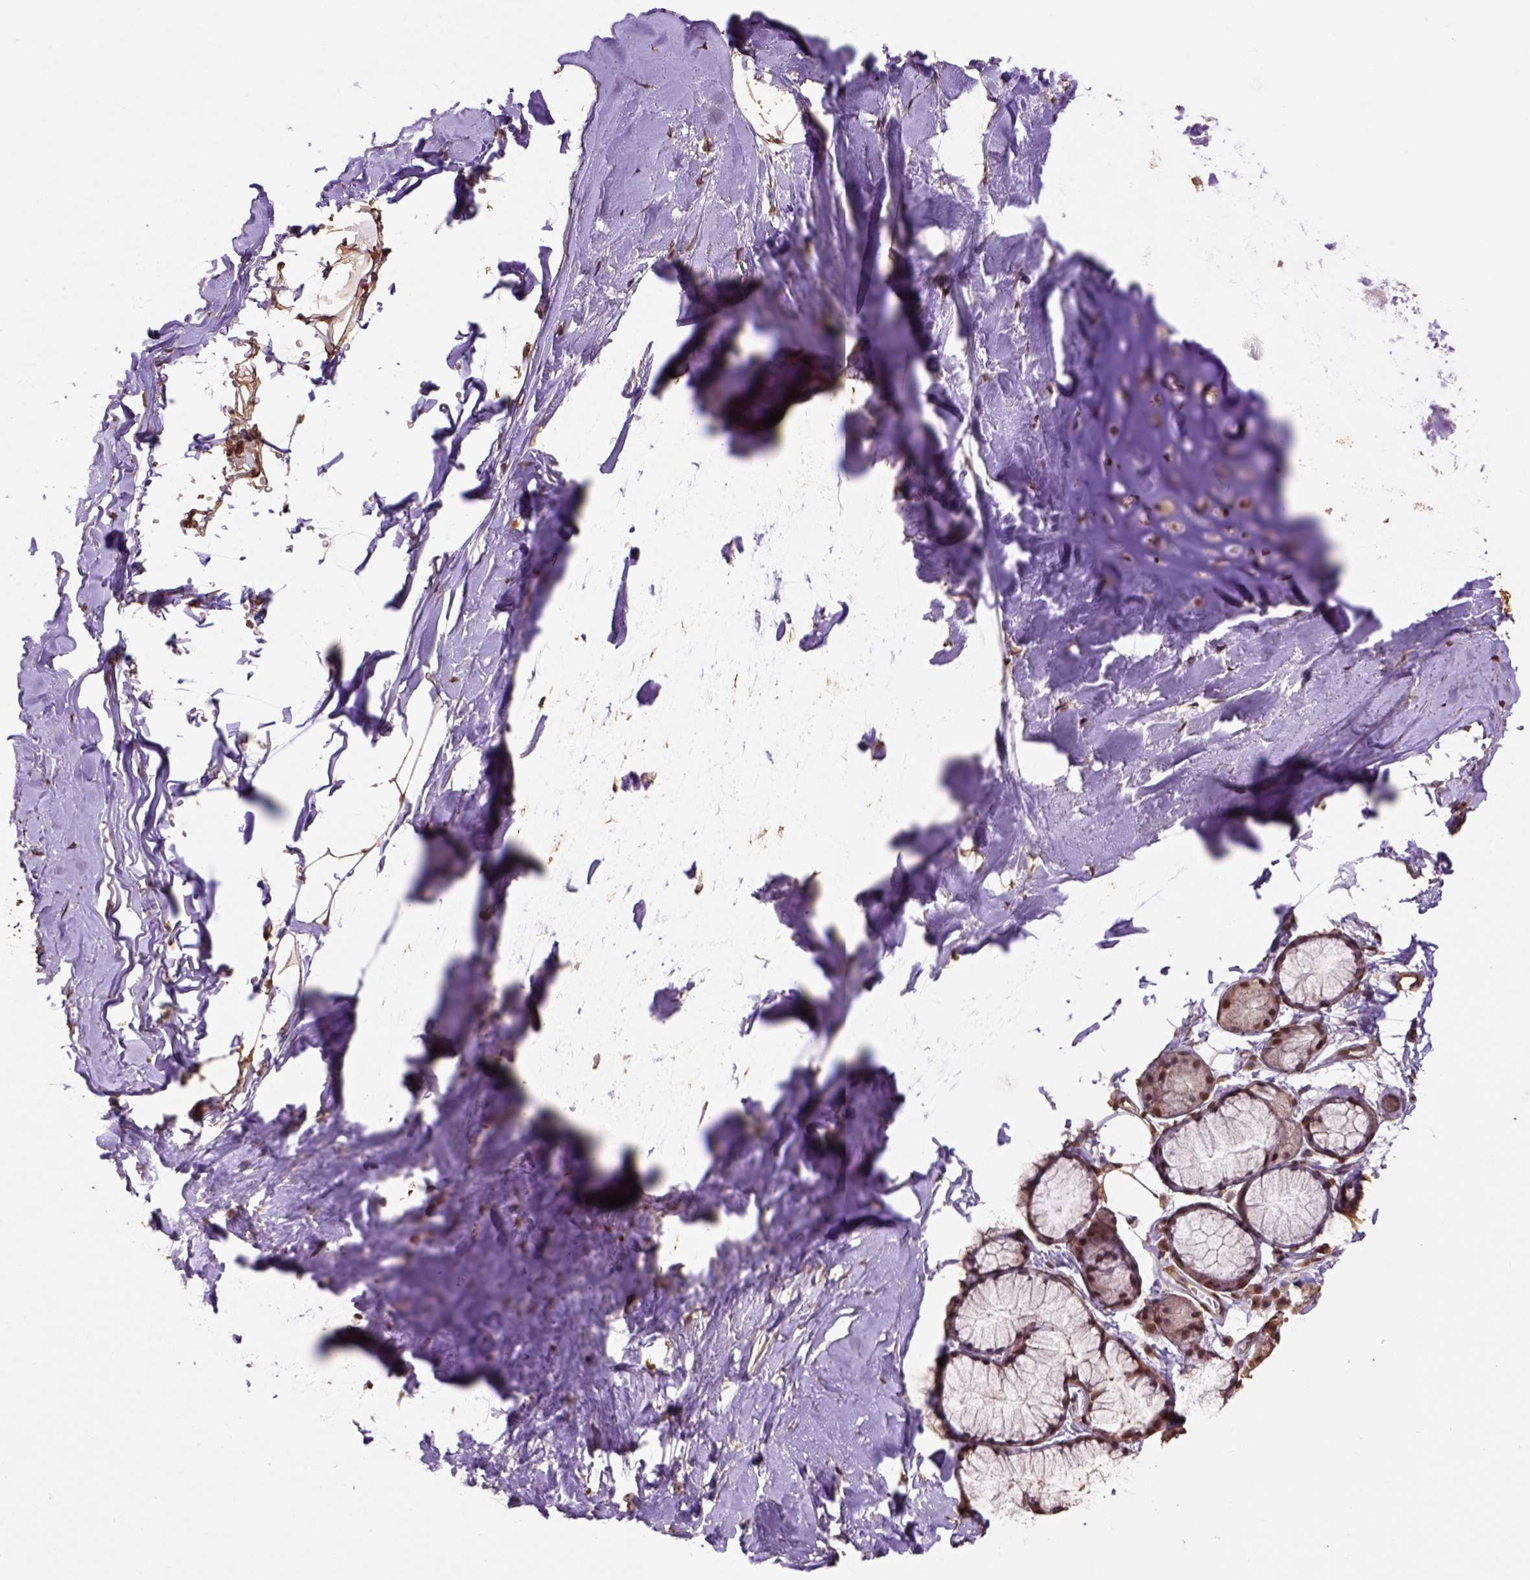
{"staining": {"intensity": "strong", "quantity": ">75%", "location": "cytoplasmic/membranous,nuclear"}, "tissue": "adipose tissue", "cell_type": "Adipocytes", "image_type": "normal", "snomed": [{"axis": "morphology", "description": "Normal tissue, NOS"}, {"axis": "topography", "description": "Cartilage tissue"}, {"axis": "topography", "description": "Bronchus"}], "caption": "Adipose tissue stained with DAB (3,3'-diaminobenzidine) immunohistochemistry (IHC) reveals high levels of strong cytoplasmic/membranous,nuclear expression in approximately >75% of adipocytes.", "gene": "CSTF2T", "patient": {"sex": "female", "age": 79}}